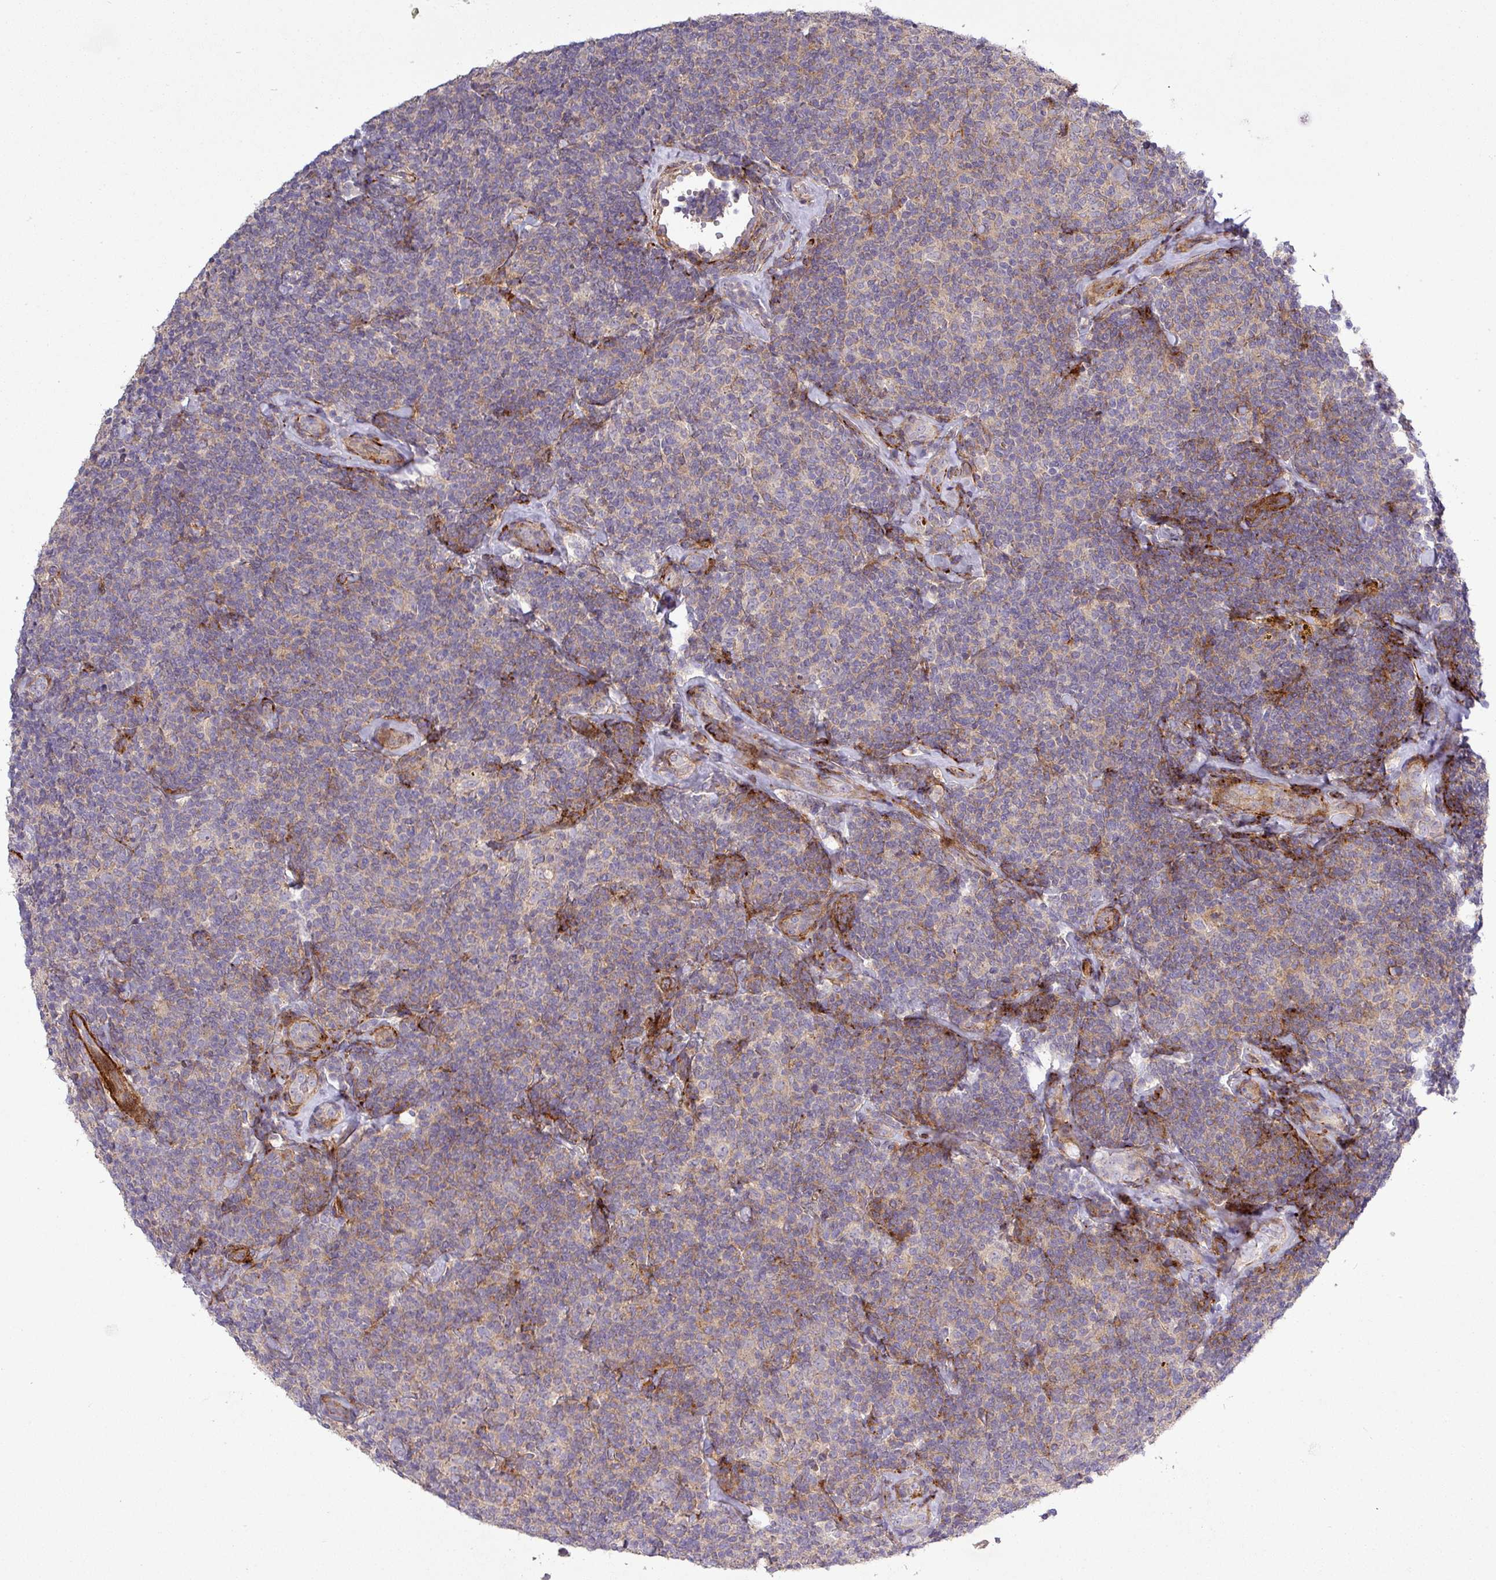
{"staining": {"intensity": "strong", "quantity": "<25%", "location": "cytoplasmic/membranous"}, "tissue": "lymphoma", "cell_type": "Tumor cells", "image_type": "cancer", "snomed": [{"axis": "morphology", "description": "Malignant lymphoma, non-Hodgkin's type, Low grade"}, {"axis": "topography", "description": "Lymph node"}], "caption": "The immunohistochemical stain shows strong cytoplasmic/membranous expression in tumor cells of malignant lymphoma, non-Hodgkin's type (low-grade) tissue.", "gene": "TPRA1", "patient": {"sex": "female", "age": 56}}